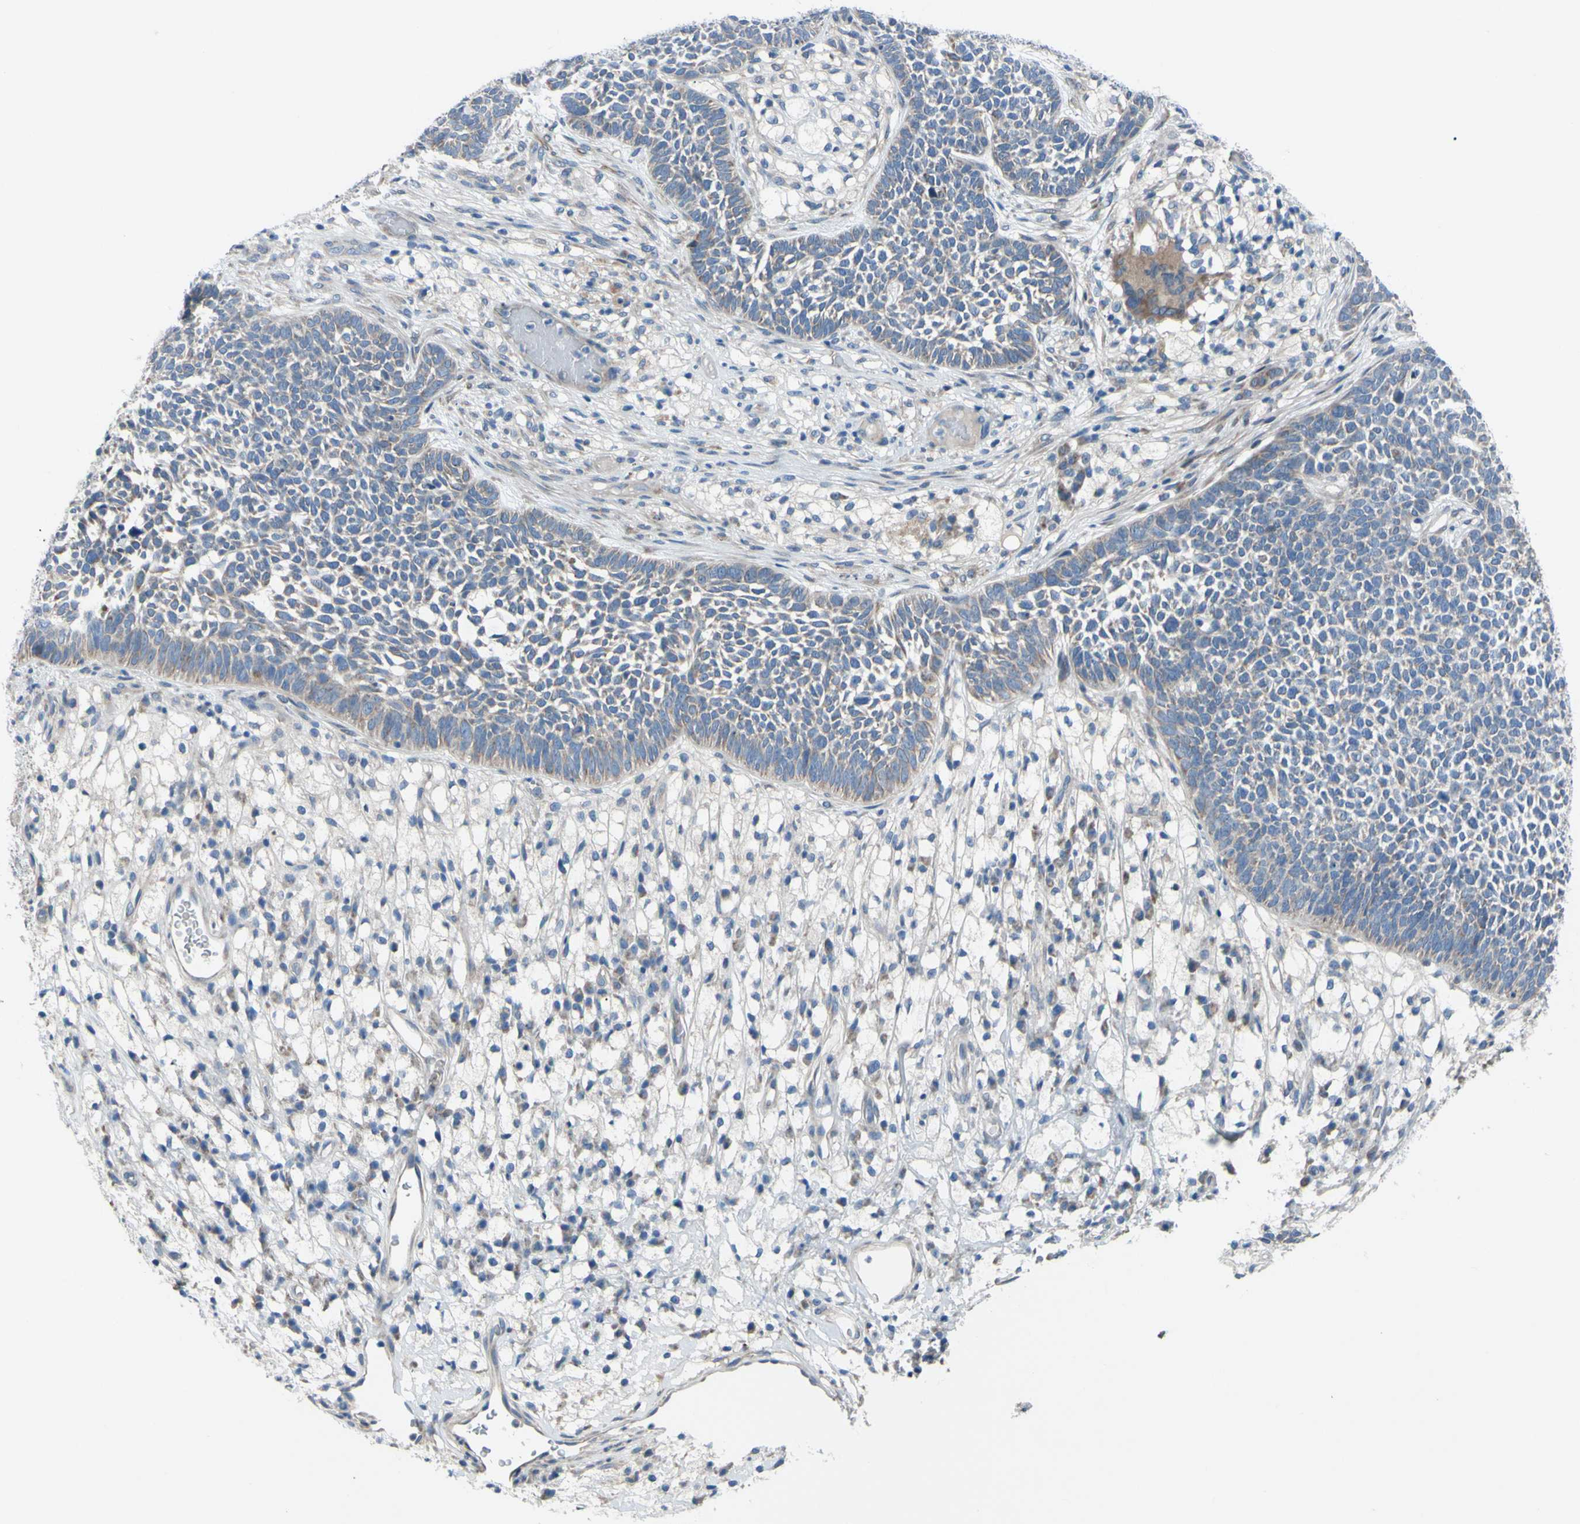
{"staining": {"intensity": "weak", "quantity": ">75%", "location": "cytoplasmic/membranous"}, "tissue": "skin cancer", "cell_type": "Tumor cells", "image_type": "cancer", "snomed": [{"axis": "morphology", "description": "Basal cell carcinoma"}, {"axis": "topography", "description": "Skin"}], "caption": "This is a histology image of immunohistochemistry (IHC) staining of skin basal cell carcinoma, which shows weak staining in the cytoplasmic/membranous of tumor cells.", "gene": "GRAMD2B", "patient": {"sex": "female", "age": 84}}